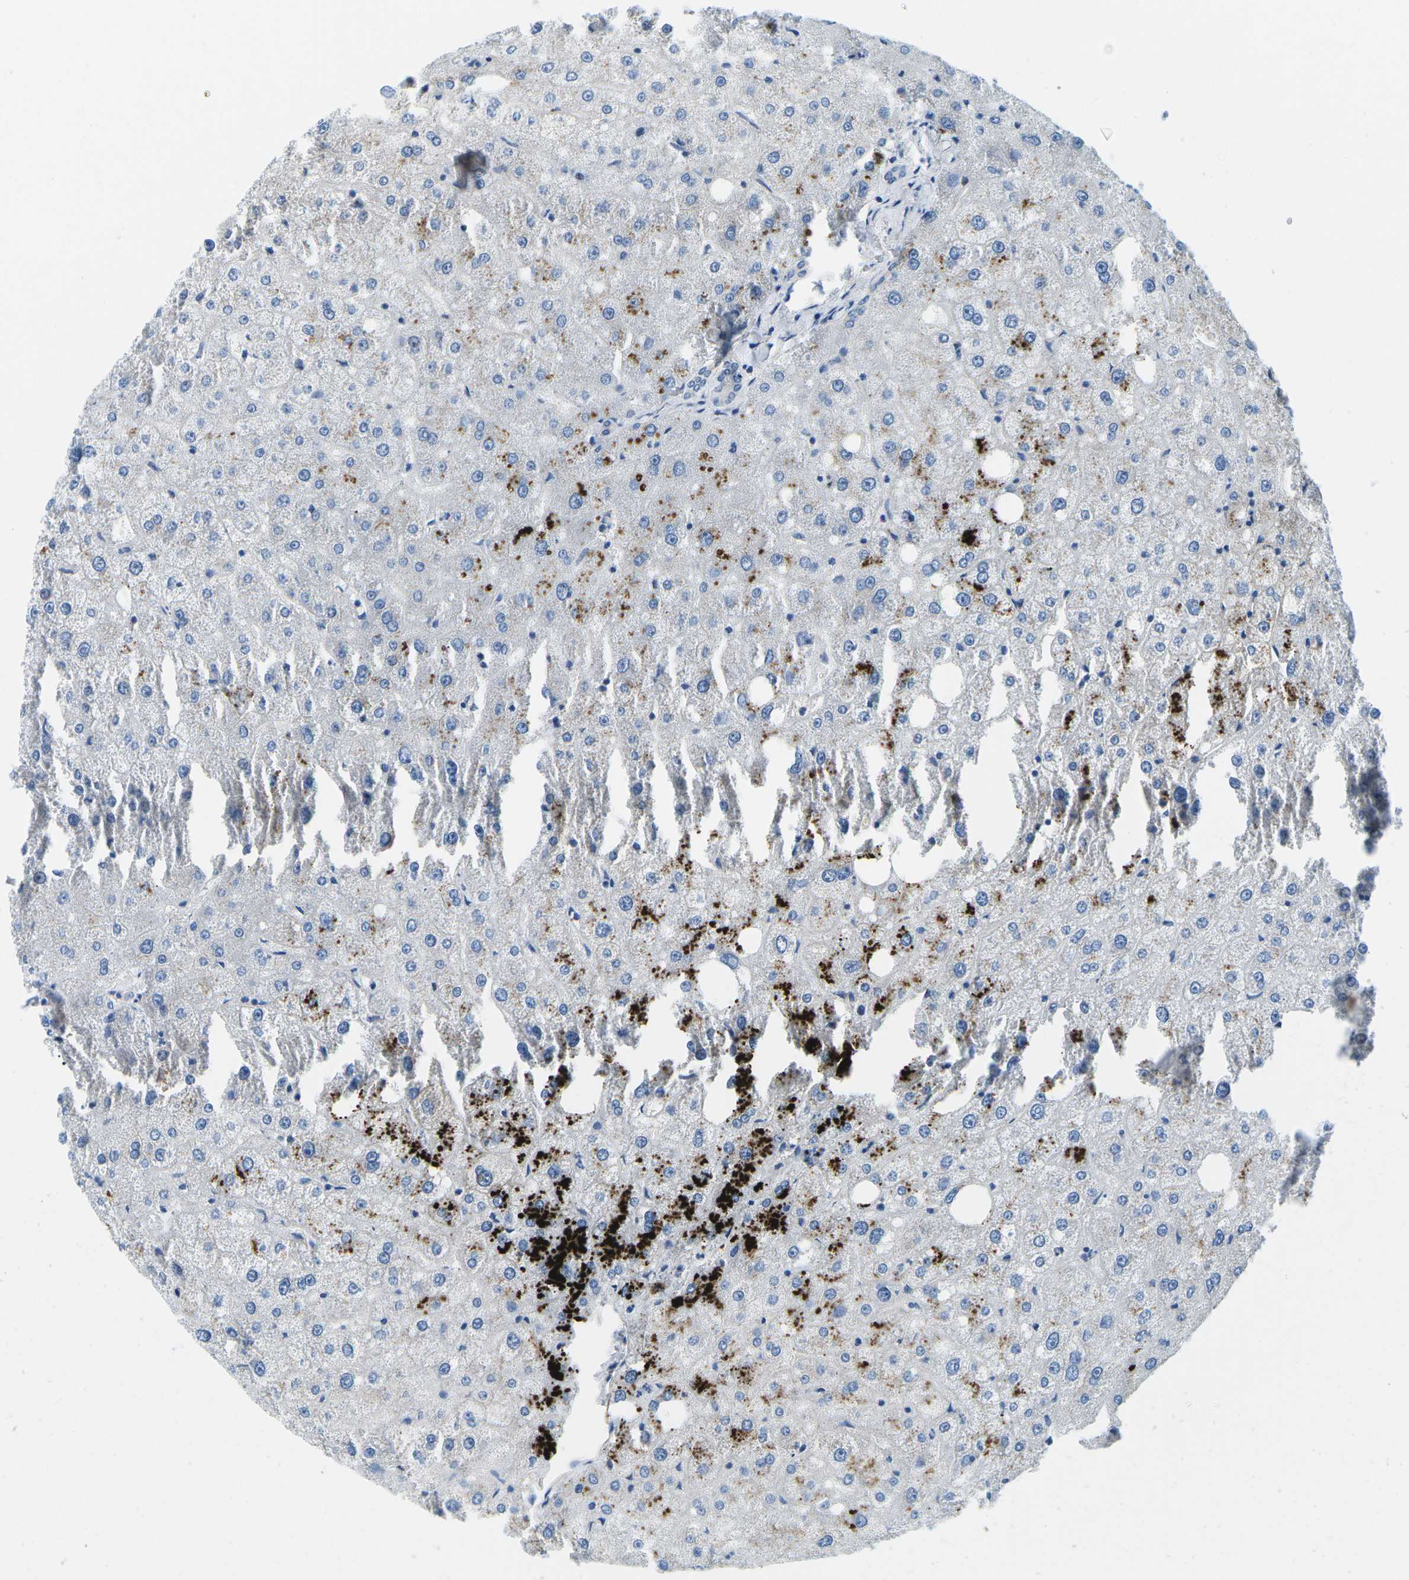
{"staining": {"intensity": "negative", "quantity": "none", "location": "none"}, "tissue": "liver", "cell_type": "Cholangiocytes", "image_type": "normal", "snomed": [{"axis": "morphology", "description": "Normal tissue, NOS"}, {"axis": "topography", "description": "Liver"}], "caption": "Cholangiocytes are negative for brown protein staining in normal liver. (DAB IHC visualized using brightfield microscopy, high magnification).", "gene": "CFB", "patient": {"sex": "male", "age": 73}}